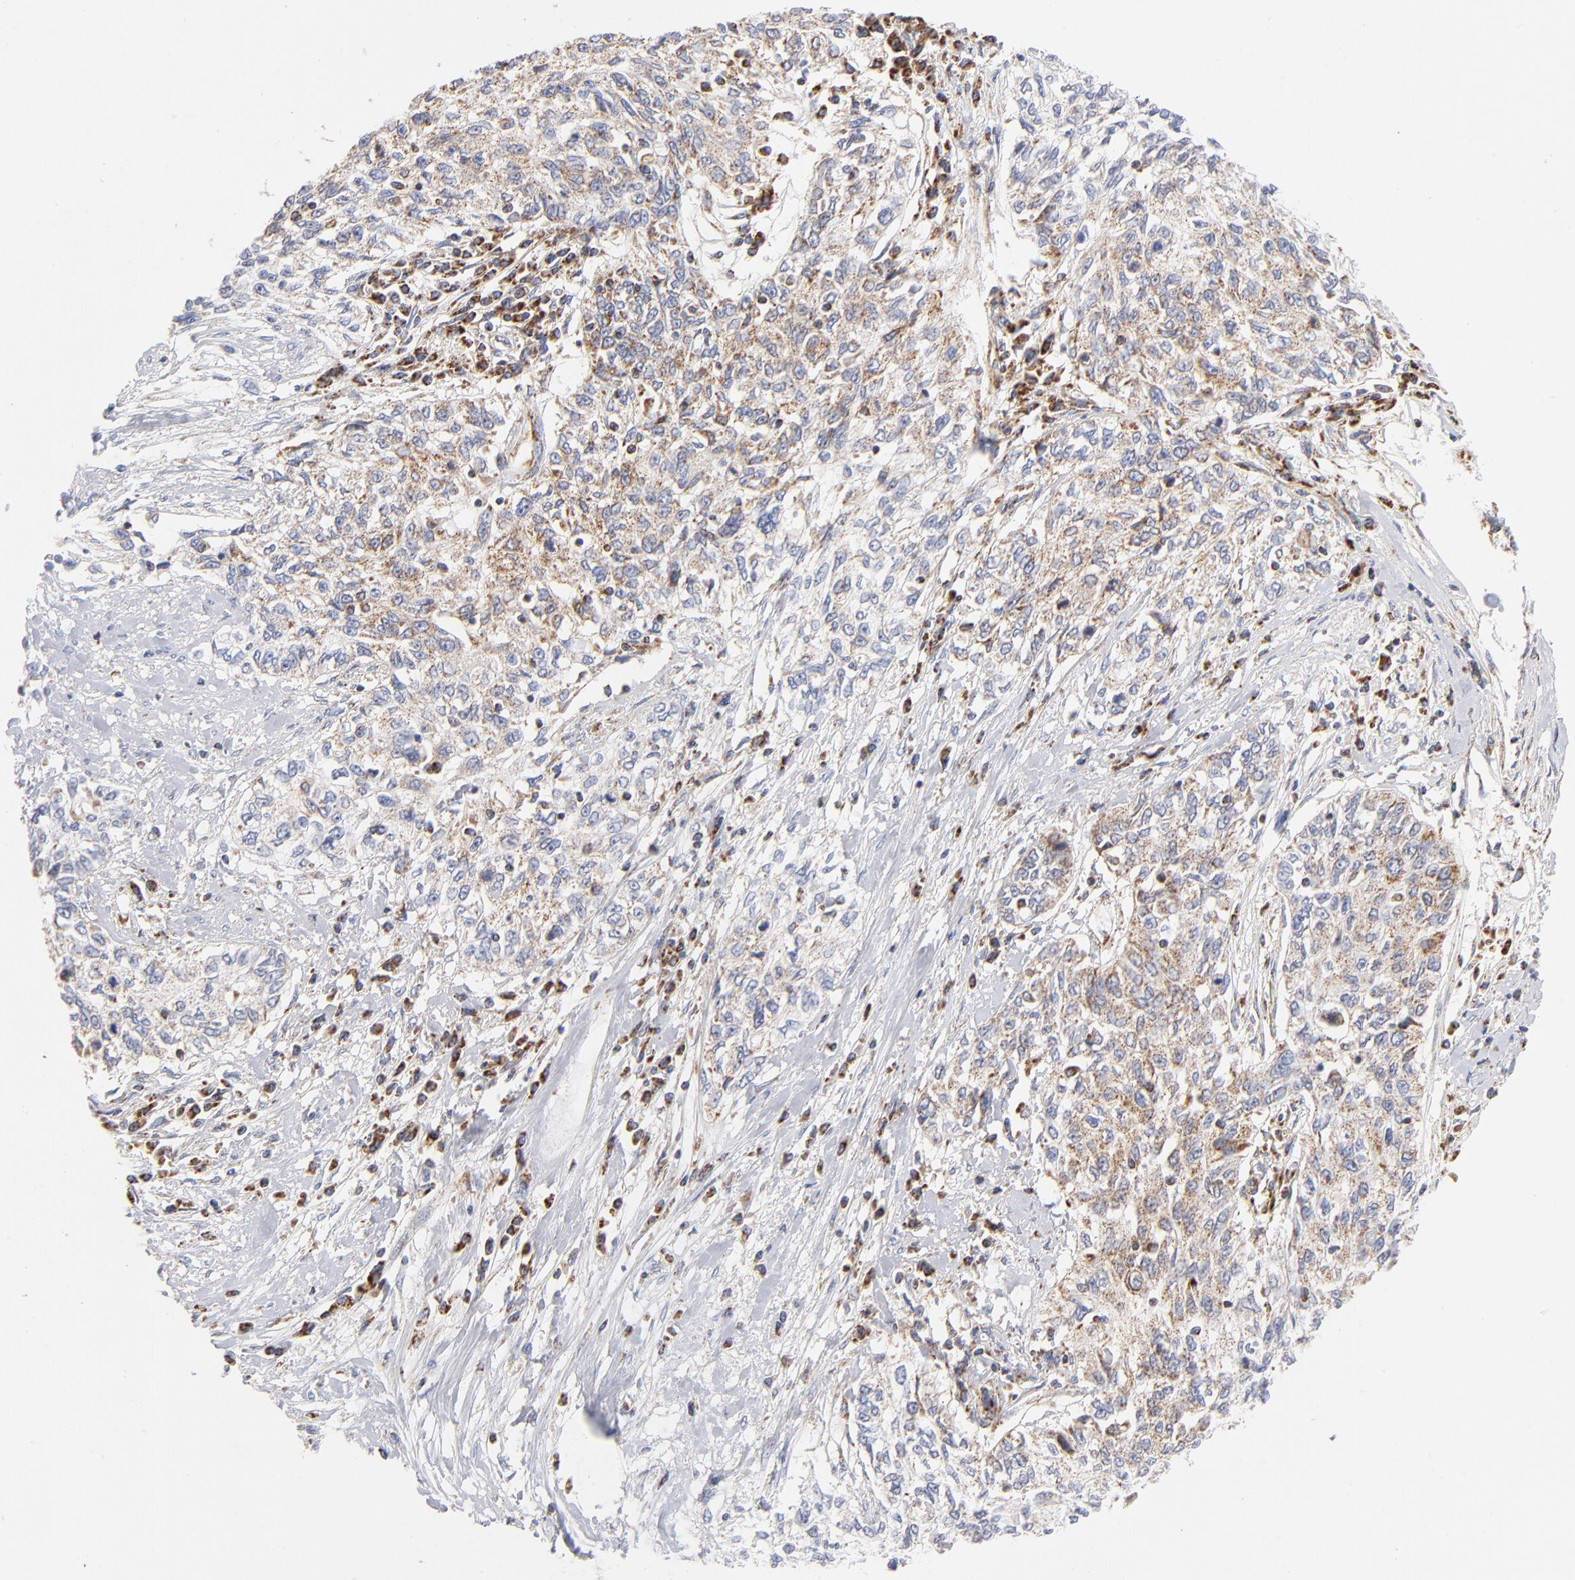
{"staining": {"intensity": "moderate", "quantity": ">75%", "location": "cytoplasmic/membranous"}, "tissue": "cervical cancer", "cell_type": "Tumor cells", "image_type": "cancer", "snomed": [{"axis": "morphology", "description": "Squamous cell carcinoma, NOS"}, {"axis": "topography", "description": "Cervix"}], "caption": "High-magnification brightfield microscopy of cervical cancer stained with DAB (3,3'-diaminobenzidine) (brown) and counterstained with hematoxylin (blue). tumor cells exhibit moderate cytoplasmic/membranous staining is appreciated in approximately>75% of cells. The protein is stained brown, and the nuclei are stained in blue (DAB (3,3'-diaminobenzidine) IHC with brightfield microscopy, high magnification).", "gene": "DLAT", "patient": {"sex": "female", "age": 57}}